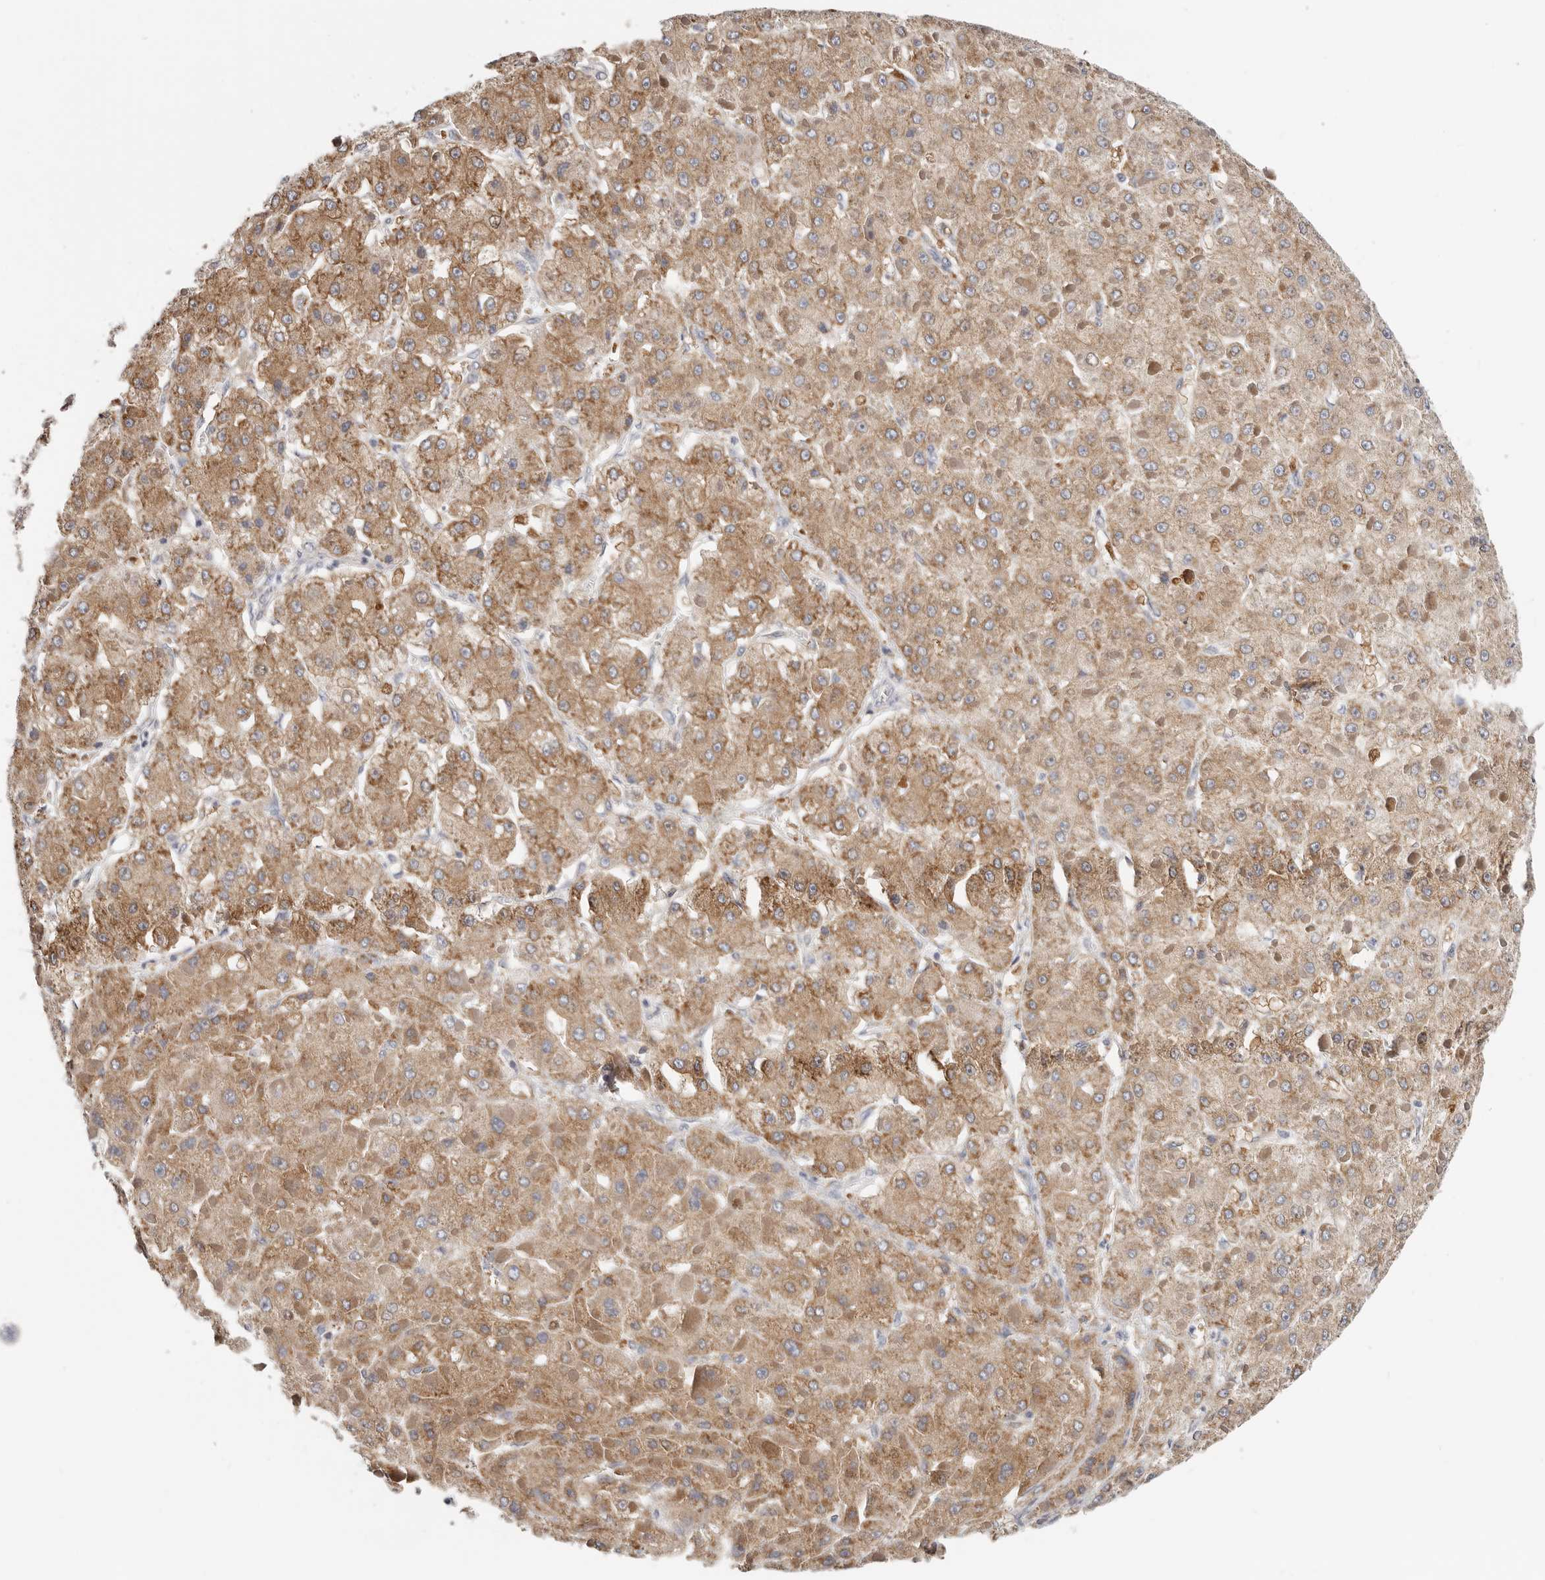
{"staining": {"intensity": "moderate", "quantity": ">75%", "location": "cytoplasmic/membranous"}, "tissue": "liver cancer", "cell_type": "Tumor cells", "image_type": "cancer", "snomed": [{"axis": "morphology", "description": "Carcinoma, Hepatocellular, NOS"}, {"axis": "topography", "description": "Liver"}], "caption": "Hepatocellular carcinoma (liver) stained with immunohistochemistry reveals moderate cytoplasmic/membranous positivity in about >75% of tumor cells. Ihc stains the protein of interest in brown and the nuclei are stained blue.", "gene": "IL32", "patient": {"sex": "female", "age": 73}}